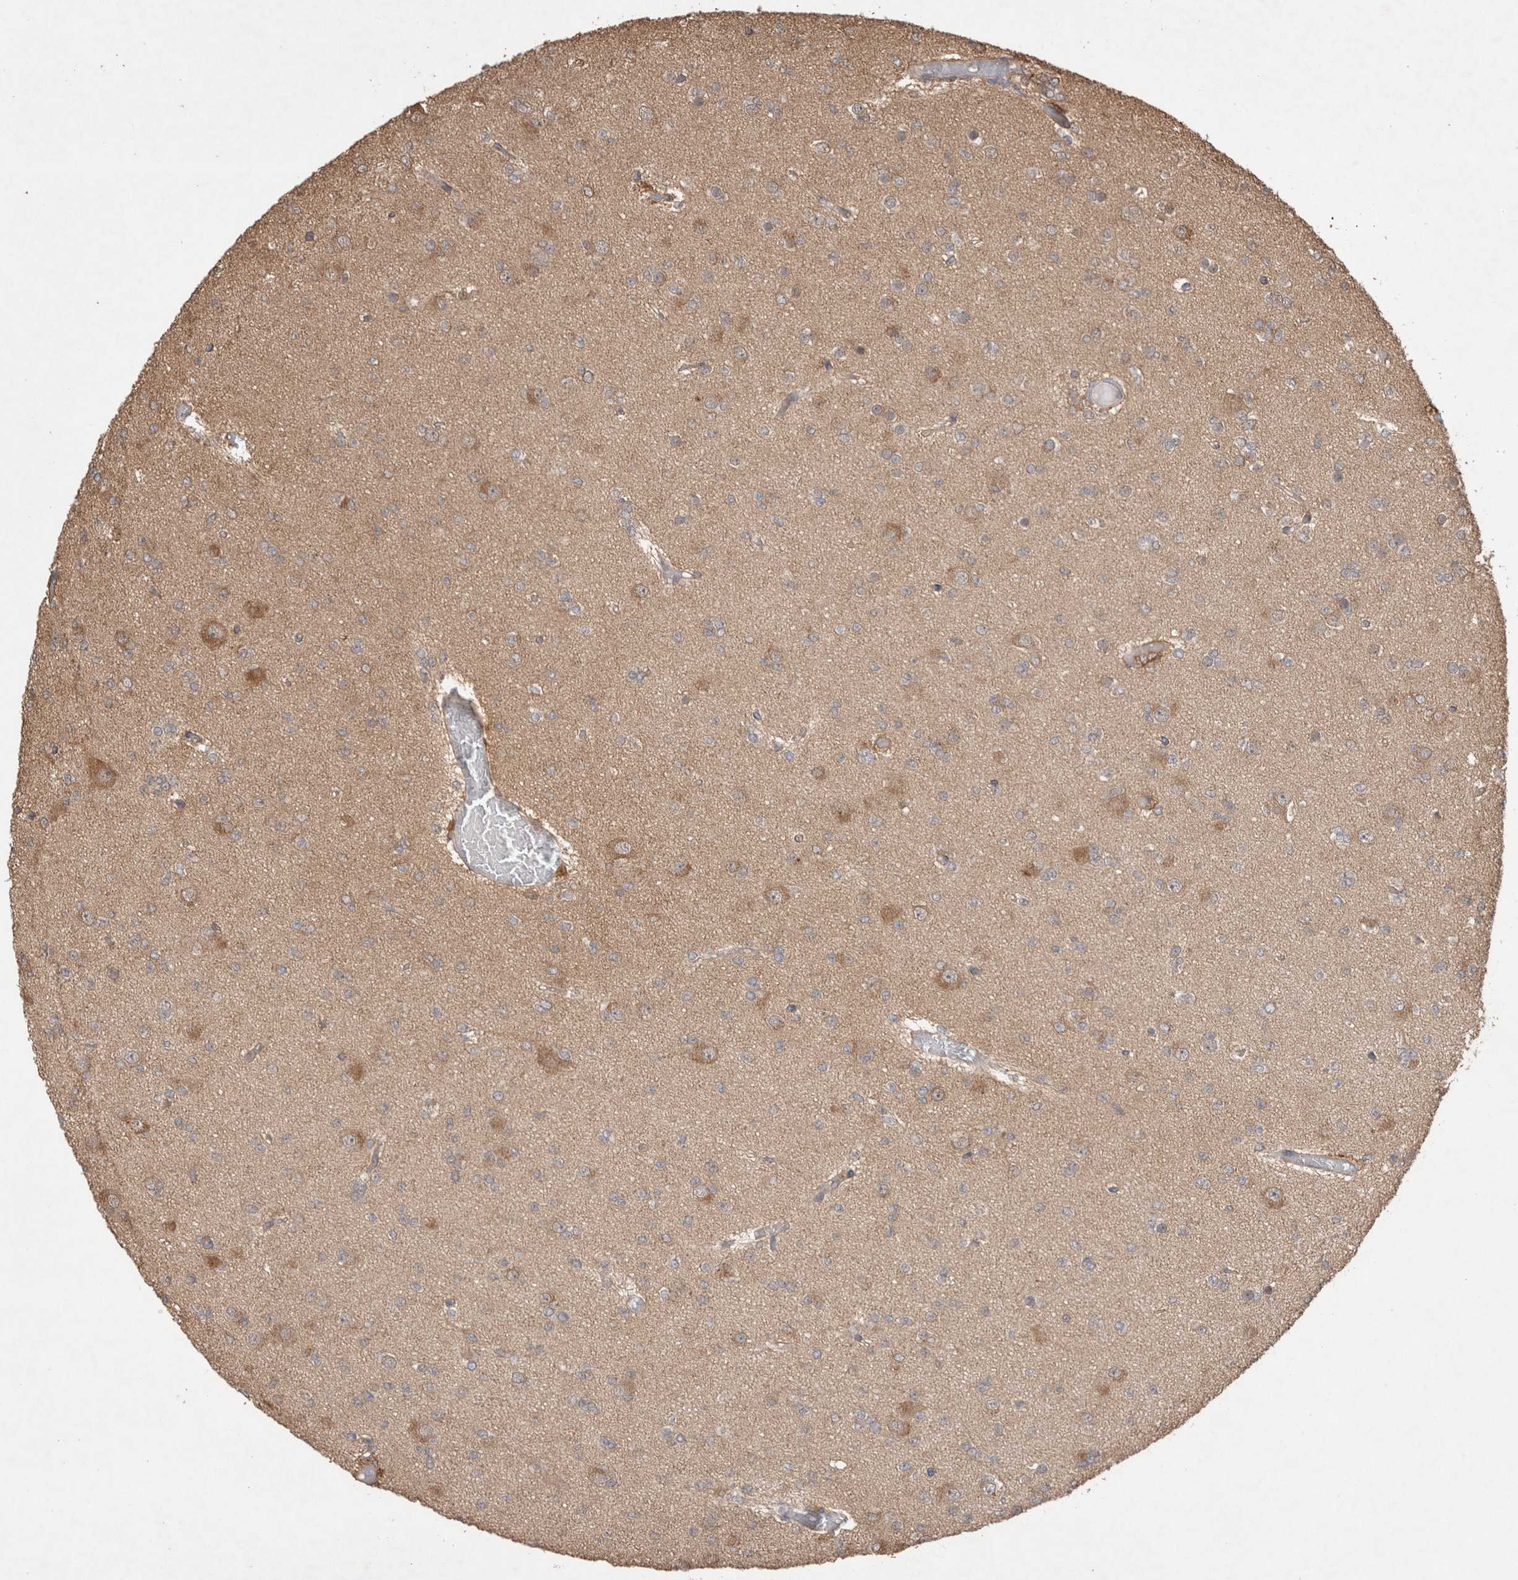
{"staining": {"intensity": "weak", "quantity": "<25%", "location": "cytoplasmic/membranous"}, "tissue": "glioma", "cell_type": "Tumor cells", "image_type": "cancer", "snomed": [{"axis": "morphology", "description": "Glioma, malignant, Low grade"}, {"axis": "topography", "description": "Brain"}], "caption": "IHC of human malignant glioma (low-grade) exhibits no expression in tumor cells.", "gene": "TRIM5", "patient": {"sex": "female", "age": 22}}